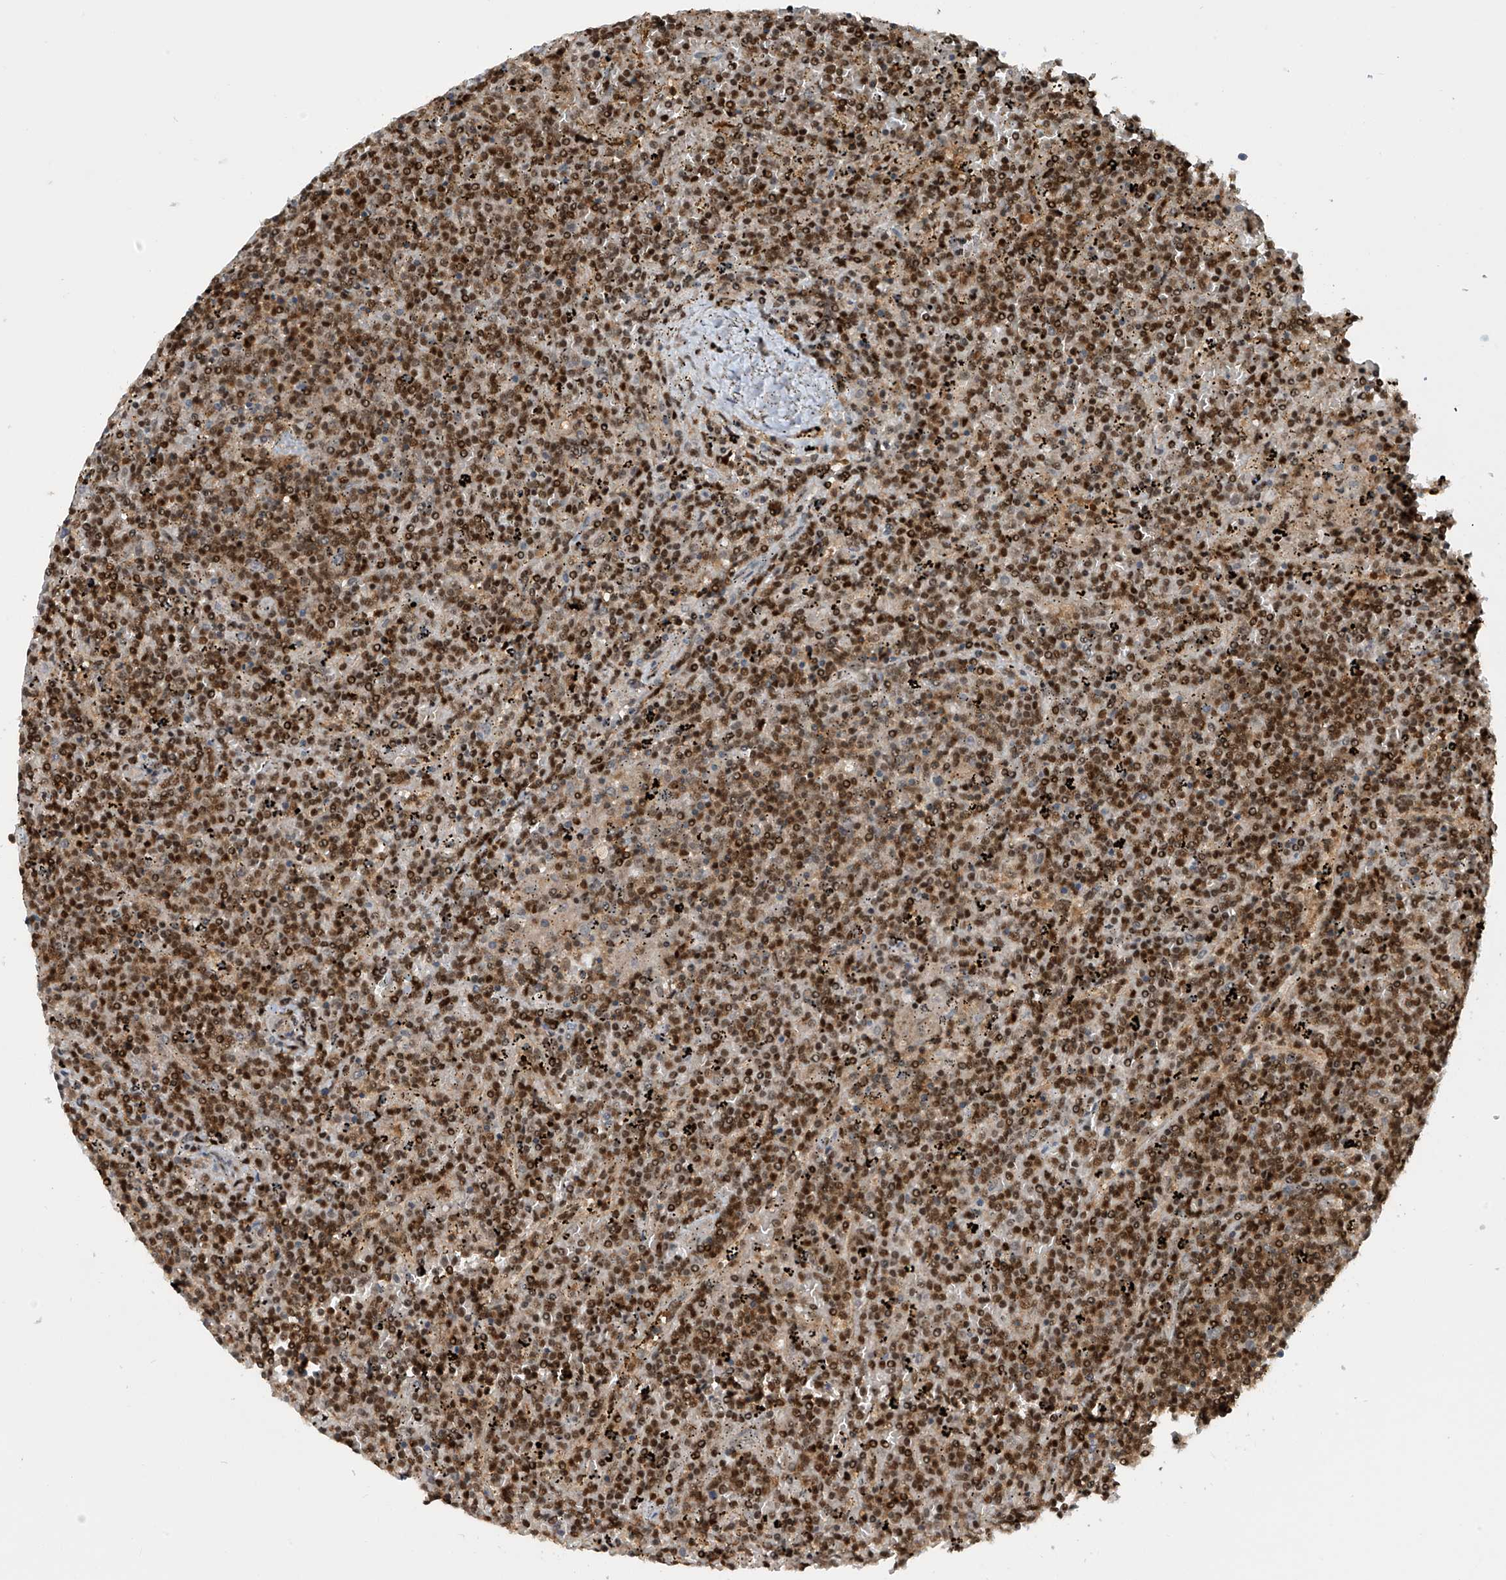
{"staining": {"intensity": "moderate", "quantity": ">75%", "location": "cytoplasmic/membranous,nuclear"}, "tissue": "lymphoma", "cell_type": "Tumor cells", "image_type": "cancer", "snomed": [{"axis": "morphology", "description": "Malignant lymphoma, non-Hodgkin's type, Low grade"}, {"axis": "topography", "description": "Spleen"}], "caption": "Immunohistochemical staining of malignant lymphoma, non-Hodgkin's type (low-grade) displays medium levels of moderate cytoplasmic/membranous and nuclear protein staining in about >75% of tumor cells.", "gene": "LAGE3", "patient": {"sex": "female", "age": 19}}